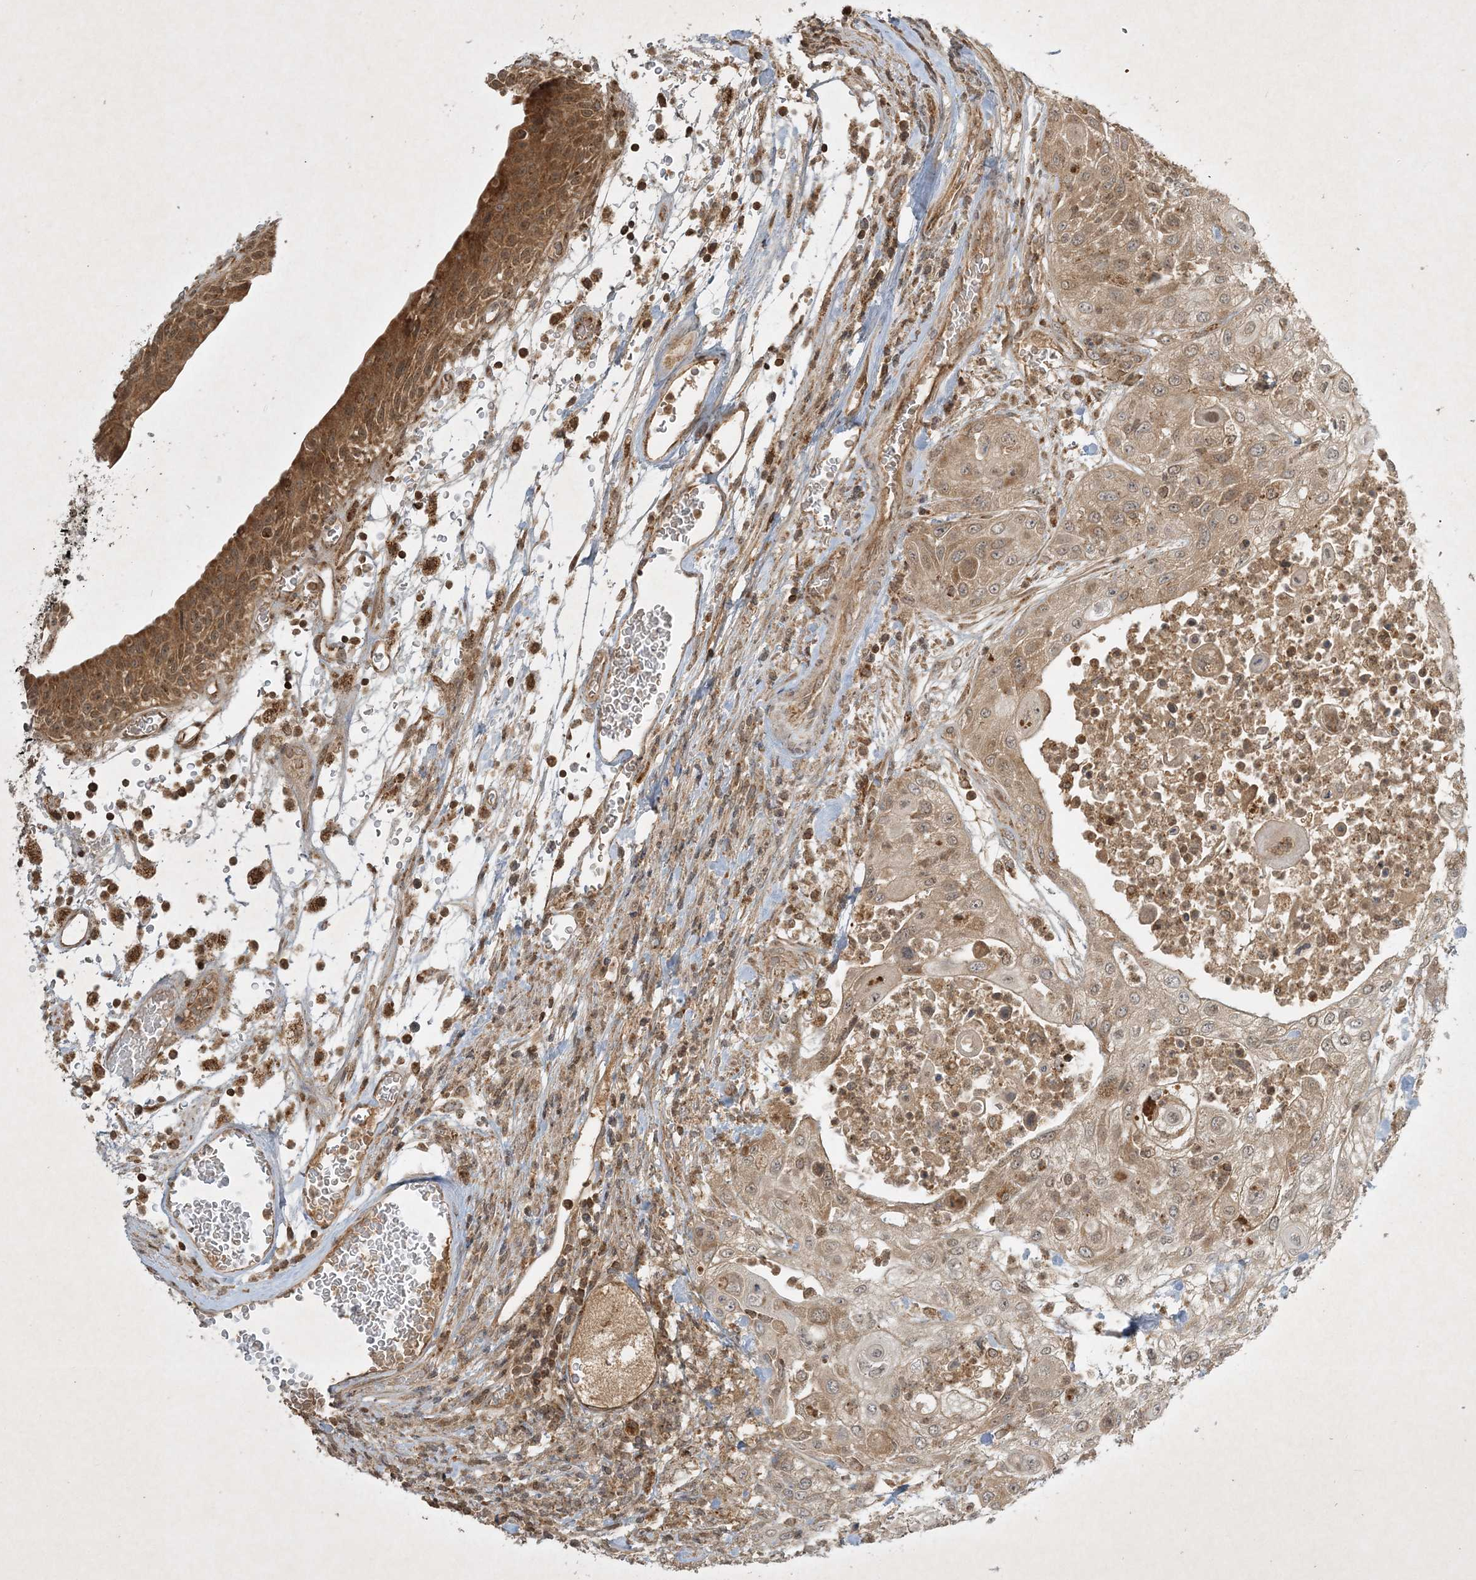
{"staining": {"intensity": "weak", "quantity": ">75%", "location": "cytoplasmic/membranous"}, "tissue": "urothelial cancer", "cell_type": "Tumor cells", "image_type": "cancer", "snomed": [{"axis": "morphology", "description": "Urothelial carcinoma, High grade"}, {"axis": "topography", "description": "Urinary bladder"}], "caption": "This image demonstrates immunohistochemistry (IHC) staining of human high-grade urothelial carcinoma, with low weak cytoplasmic/membranous expression in about >75% of tumor cells.", "gene": "PLTP", "patient": {"sex": "female", "age": 79}}